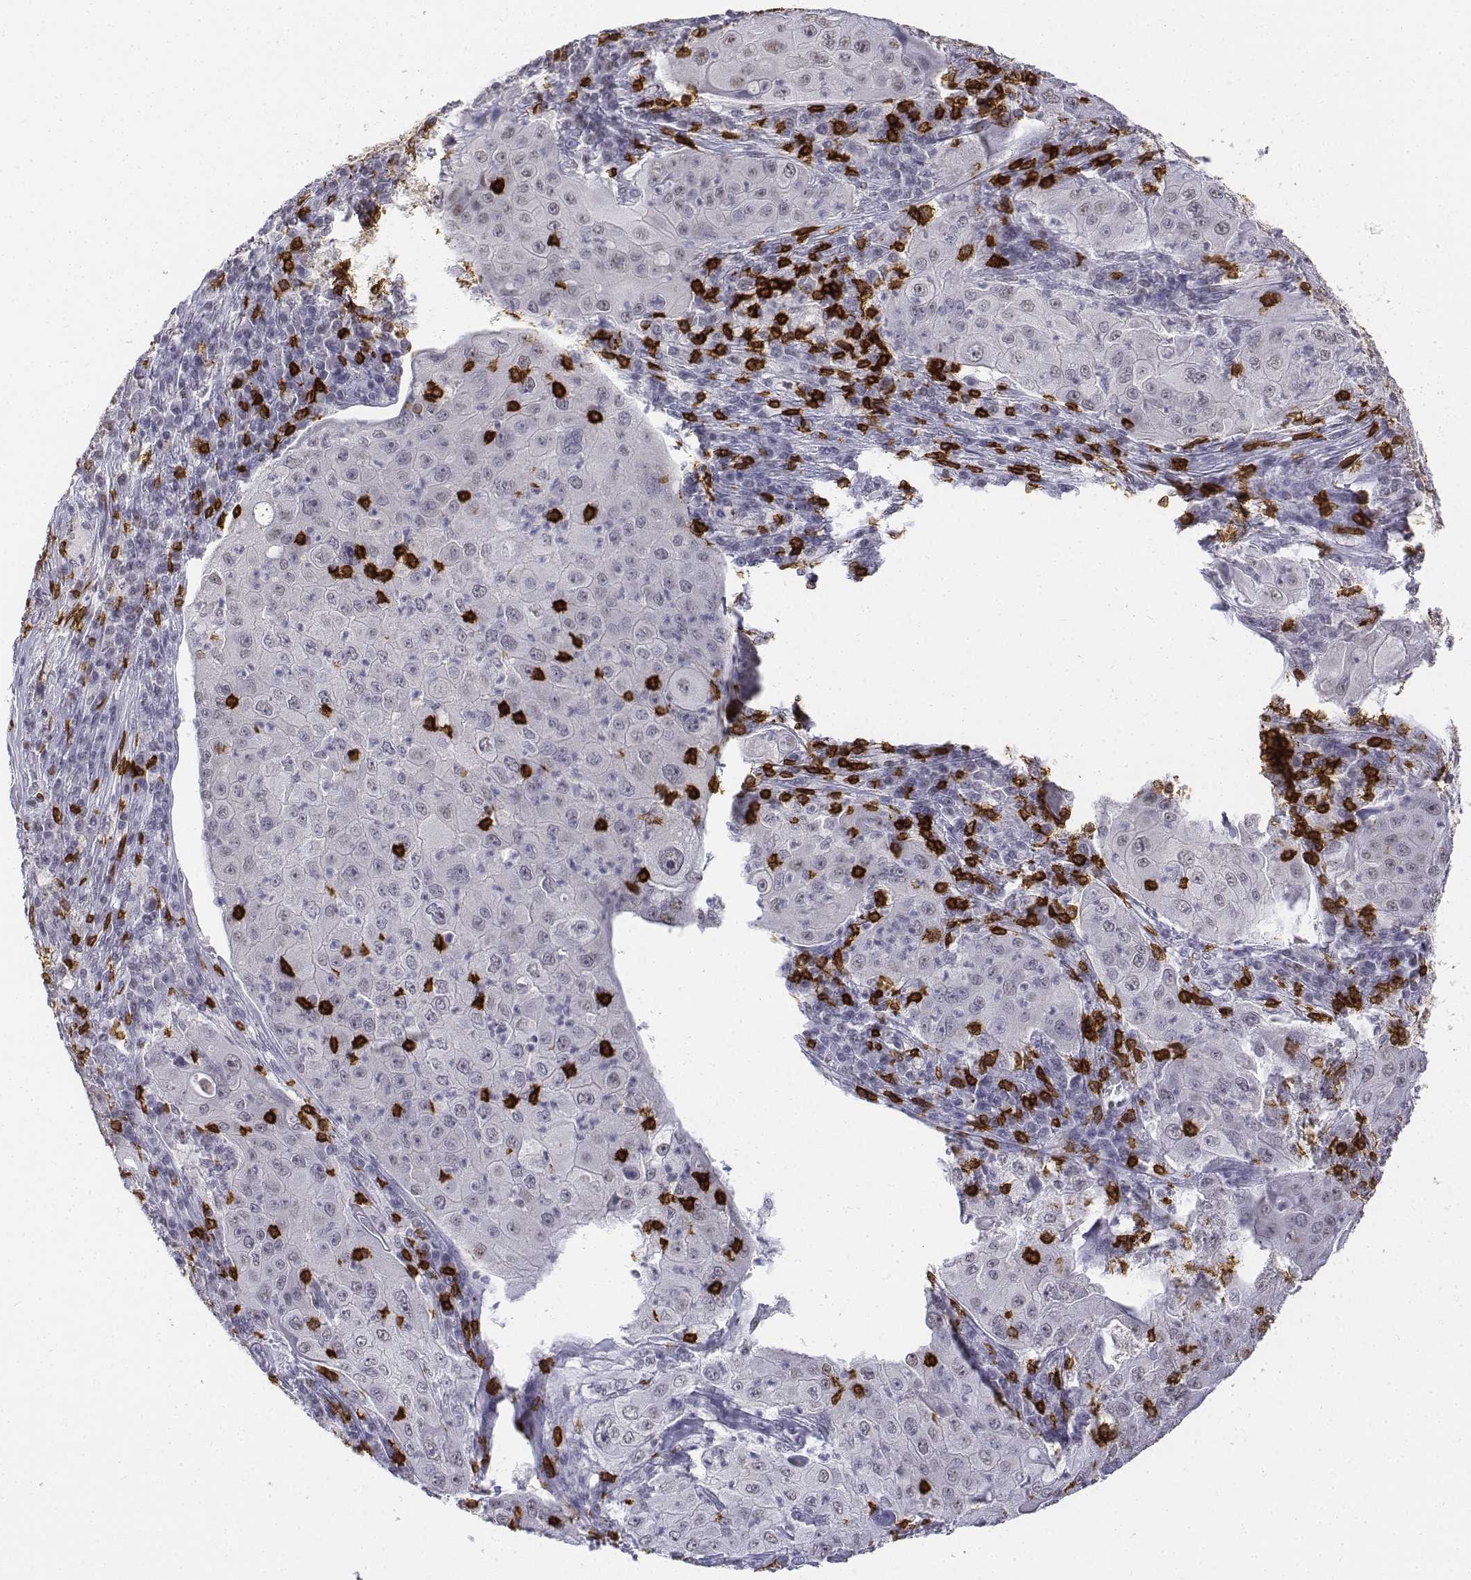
{"staining": {"intensity": "negative", "quantity": "none", "location": "none"}, "tissue": "lung cancer", "cell_type": "Tumor cells", "image_type": "cancer", "snomed": [{"axis": "morphology", "description": "Squamous cell carcinoma, NOS"}, {"axis": "topography", "description": "Lung"}], "caption": "Tumor cells show no significant expression in lung cancer (squamous cell carcinoma).", "gene": "CD3E", "patient": {"sex": "female", "age": 59}}